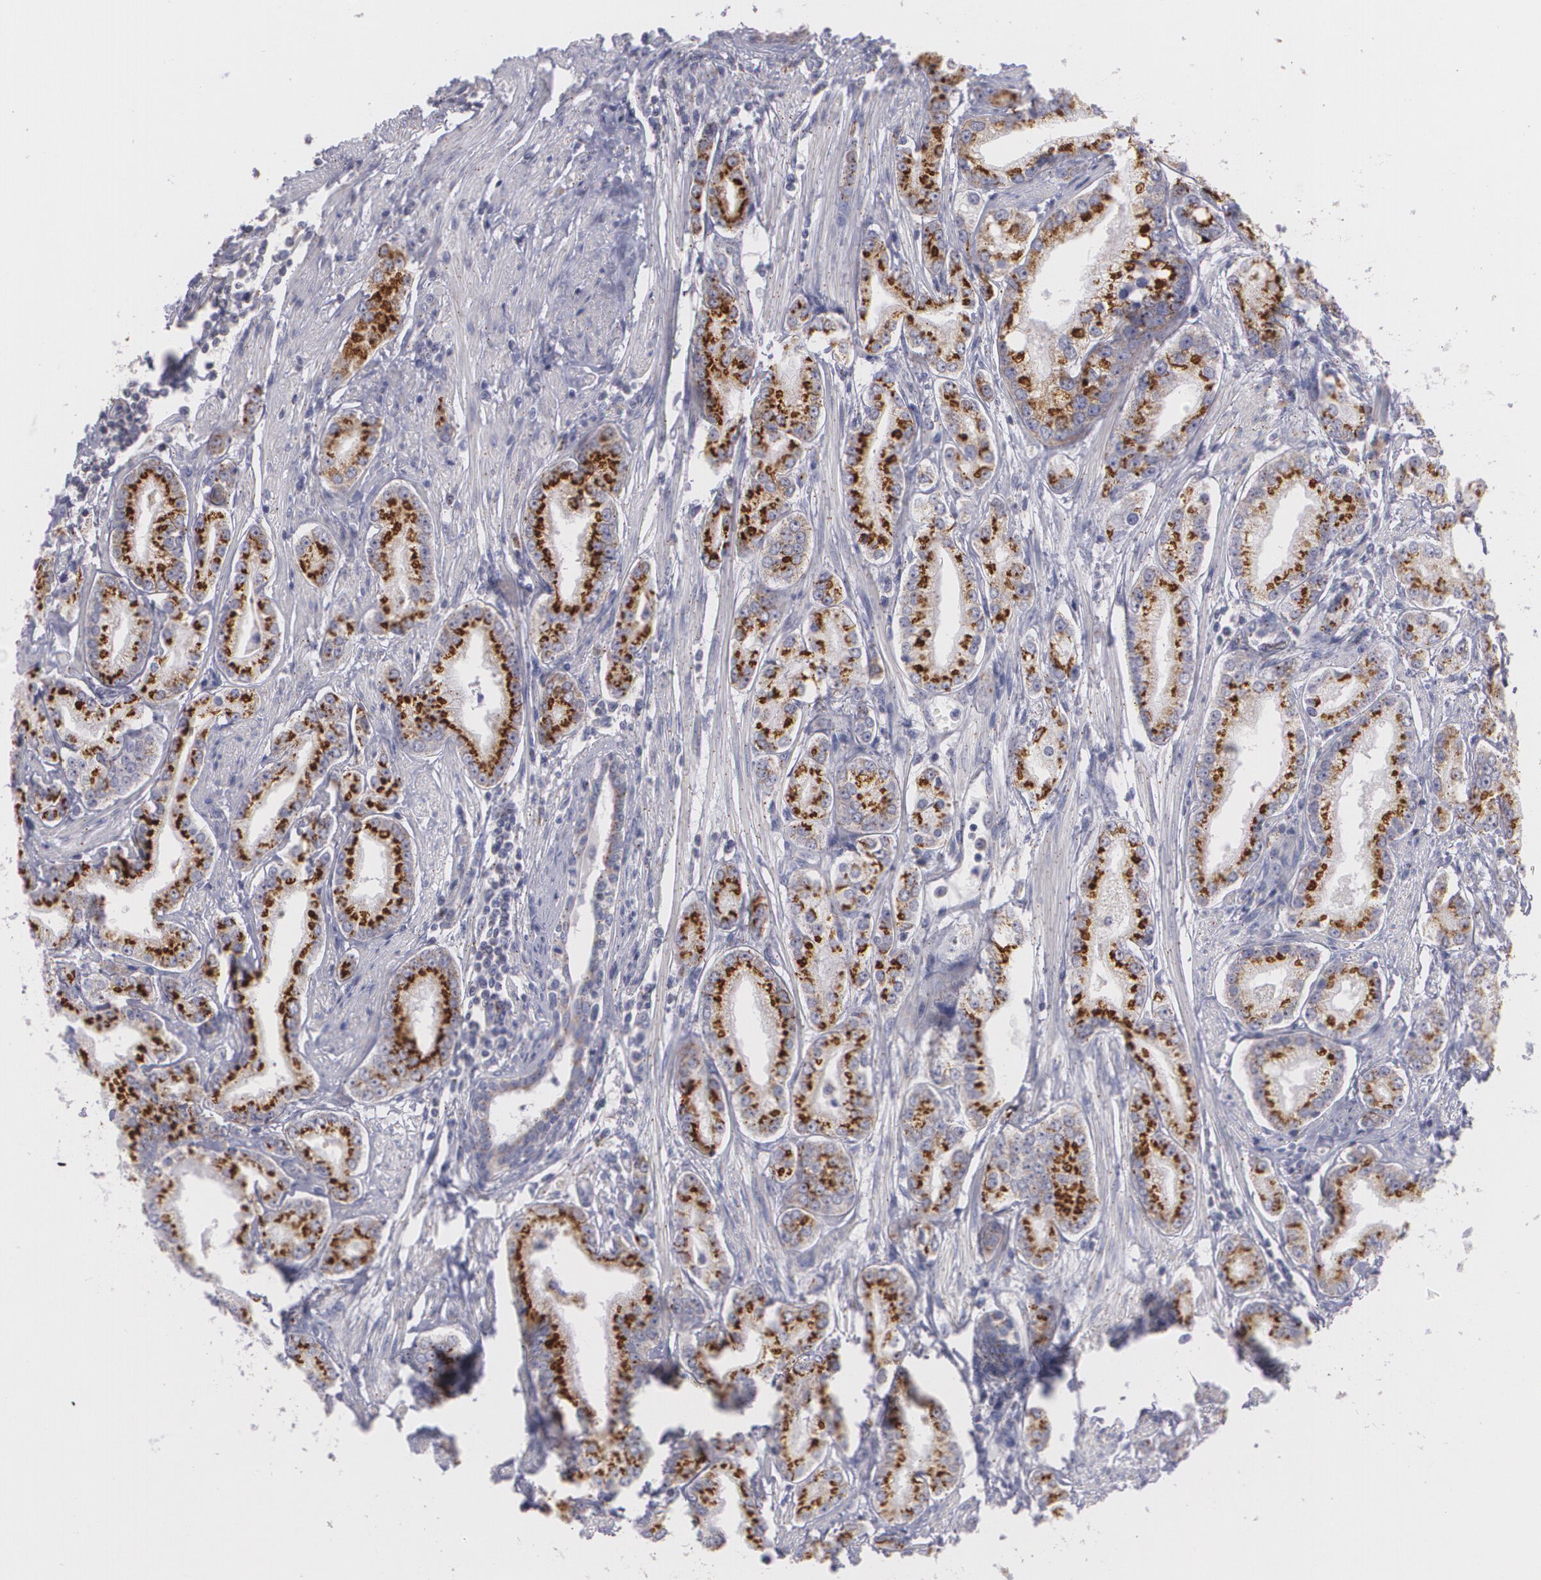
{"staining": {"intensity": "strong", "quantity": ">75%", "location": "cytoplasmic/membranous"}, "tissue": "prostate cancer", "cell_type": "Tumor cells", "image_type": "cancer", "snomed": [{"axis": "morphology", "description": "Adenocarcinoma, Medium grade"}, {"axis": "topography", "description": "Prostate"}], "caption": "Tumor cells display high levels of strong cytoplasmic/membranous positivity in about >75% of cells in human prostate medium-grade adenocarcinoma.", "gene": "CILK1", "patient": {"sex": "male", "age": 72}}